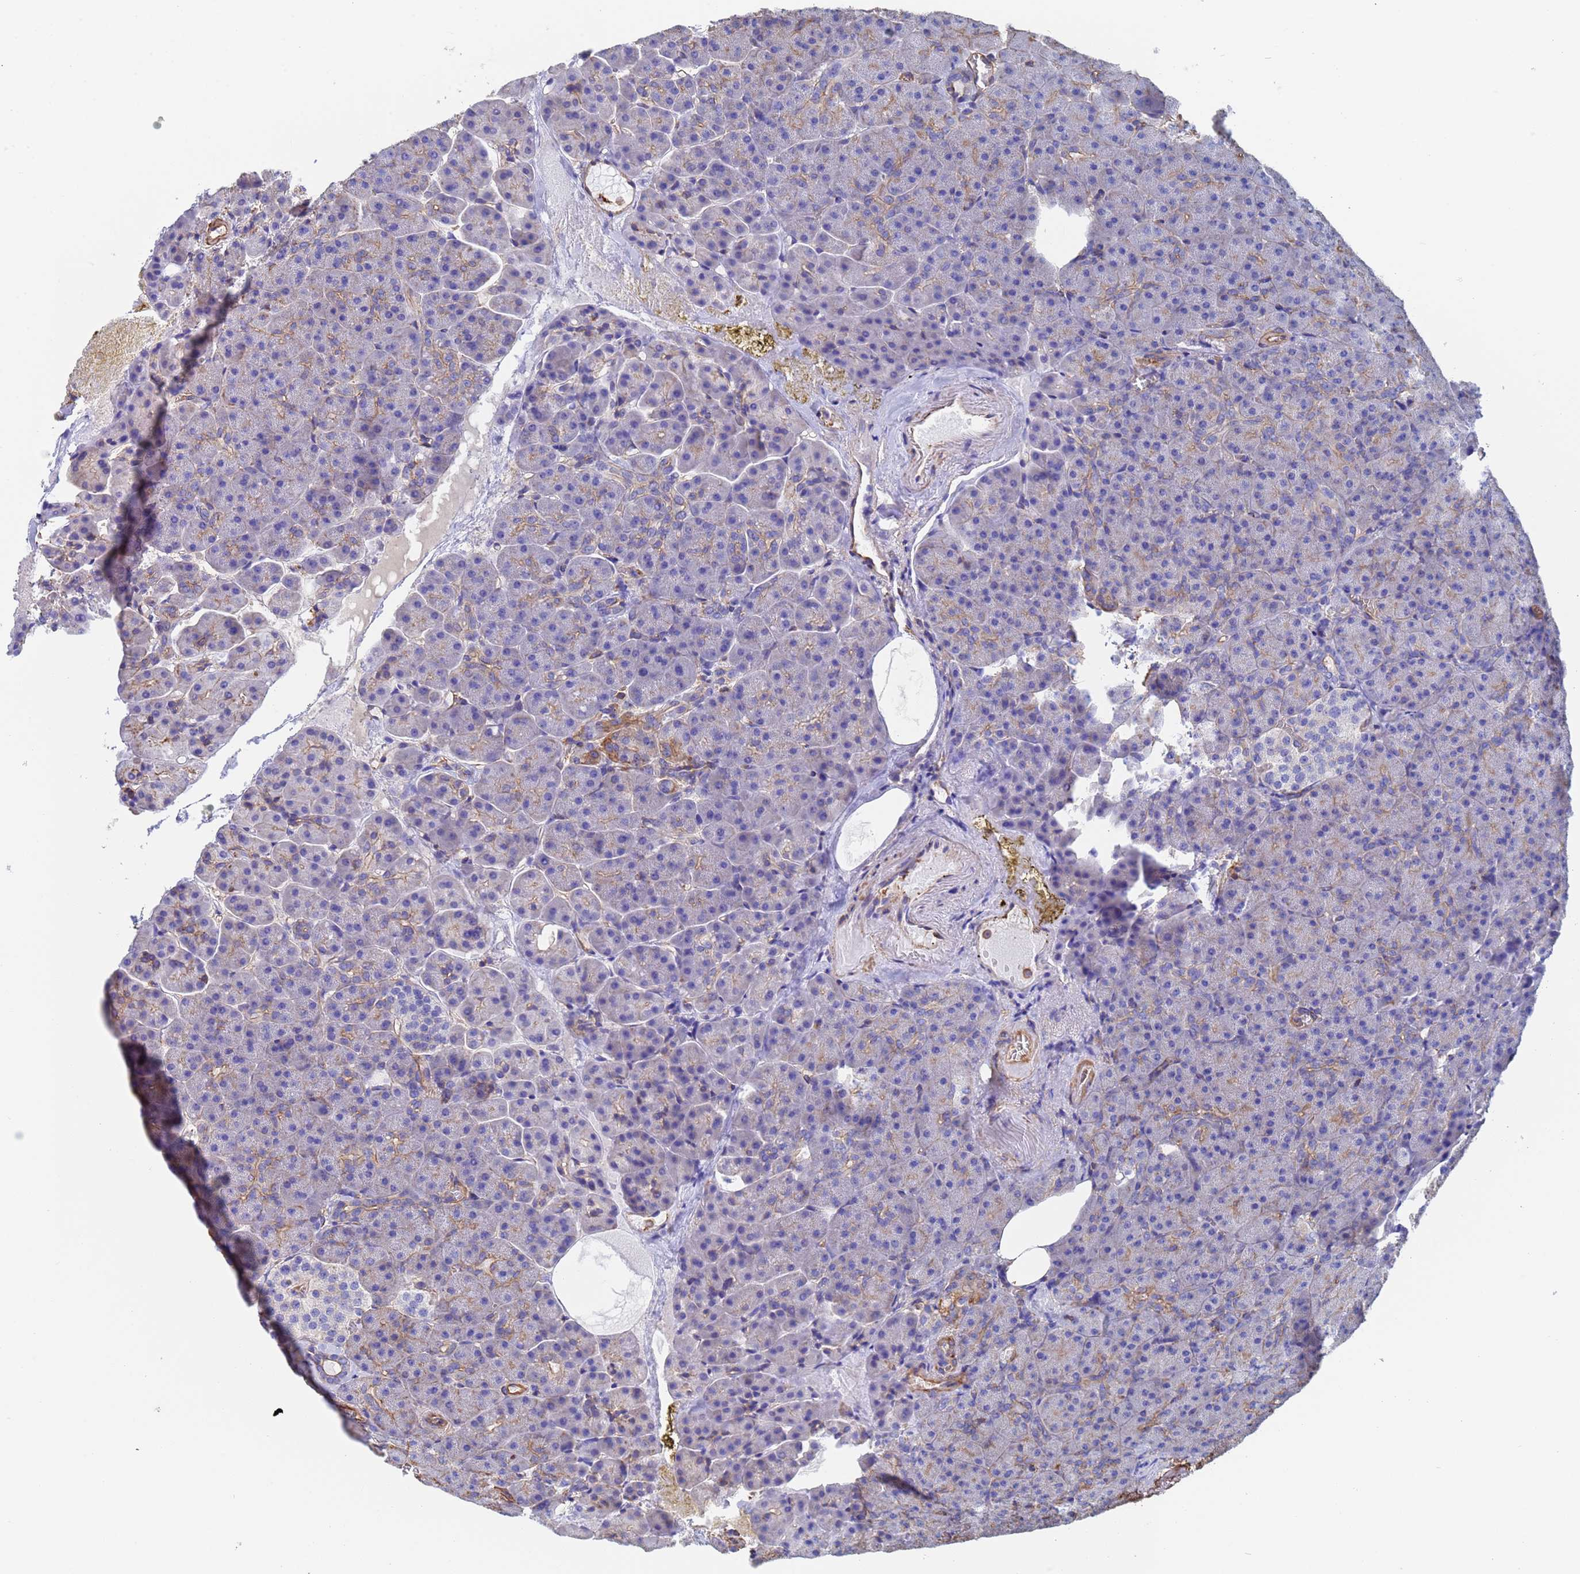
{"staining": {"intensity": "moderate", "quantity": "<25%", "location": "cytoplasmic/membranous"}, "tissue": "pancreas", "cell_type": "Exocrine glandular cells", "image_type": "normal", "snomed": [{"axis": "morphology", "description": "Normal tissue, NOS"}, {"axis": "topography", "description": "Pancreas"}], "caption": "A brown stain shows moderate cytoplasmic/membranous positivity of a protein in exocrine glandular cells of normal pancreas.", "gene": "MYL12A", "patient": {"sex": "female", "age": 74}}